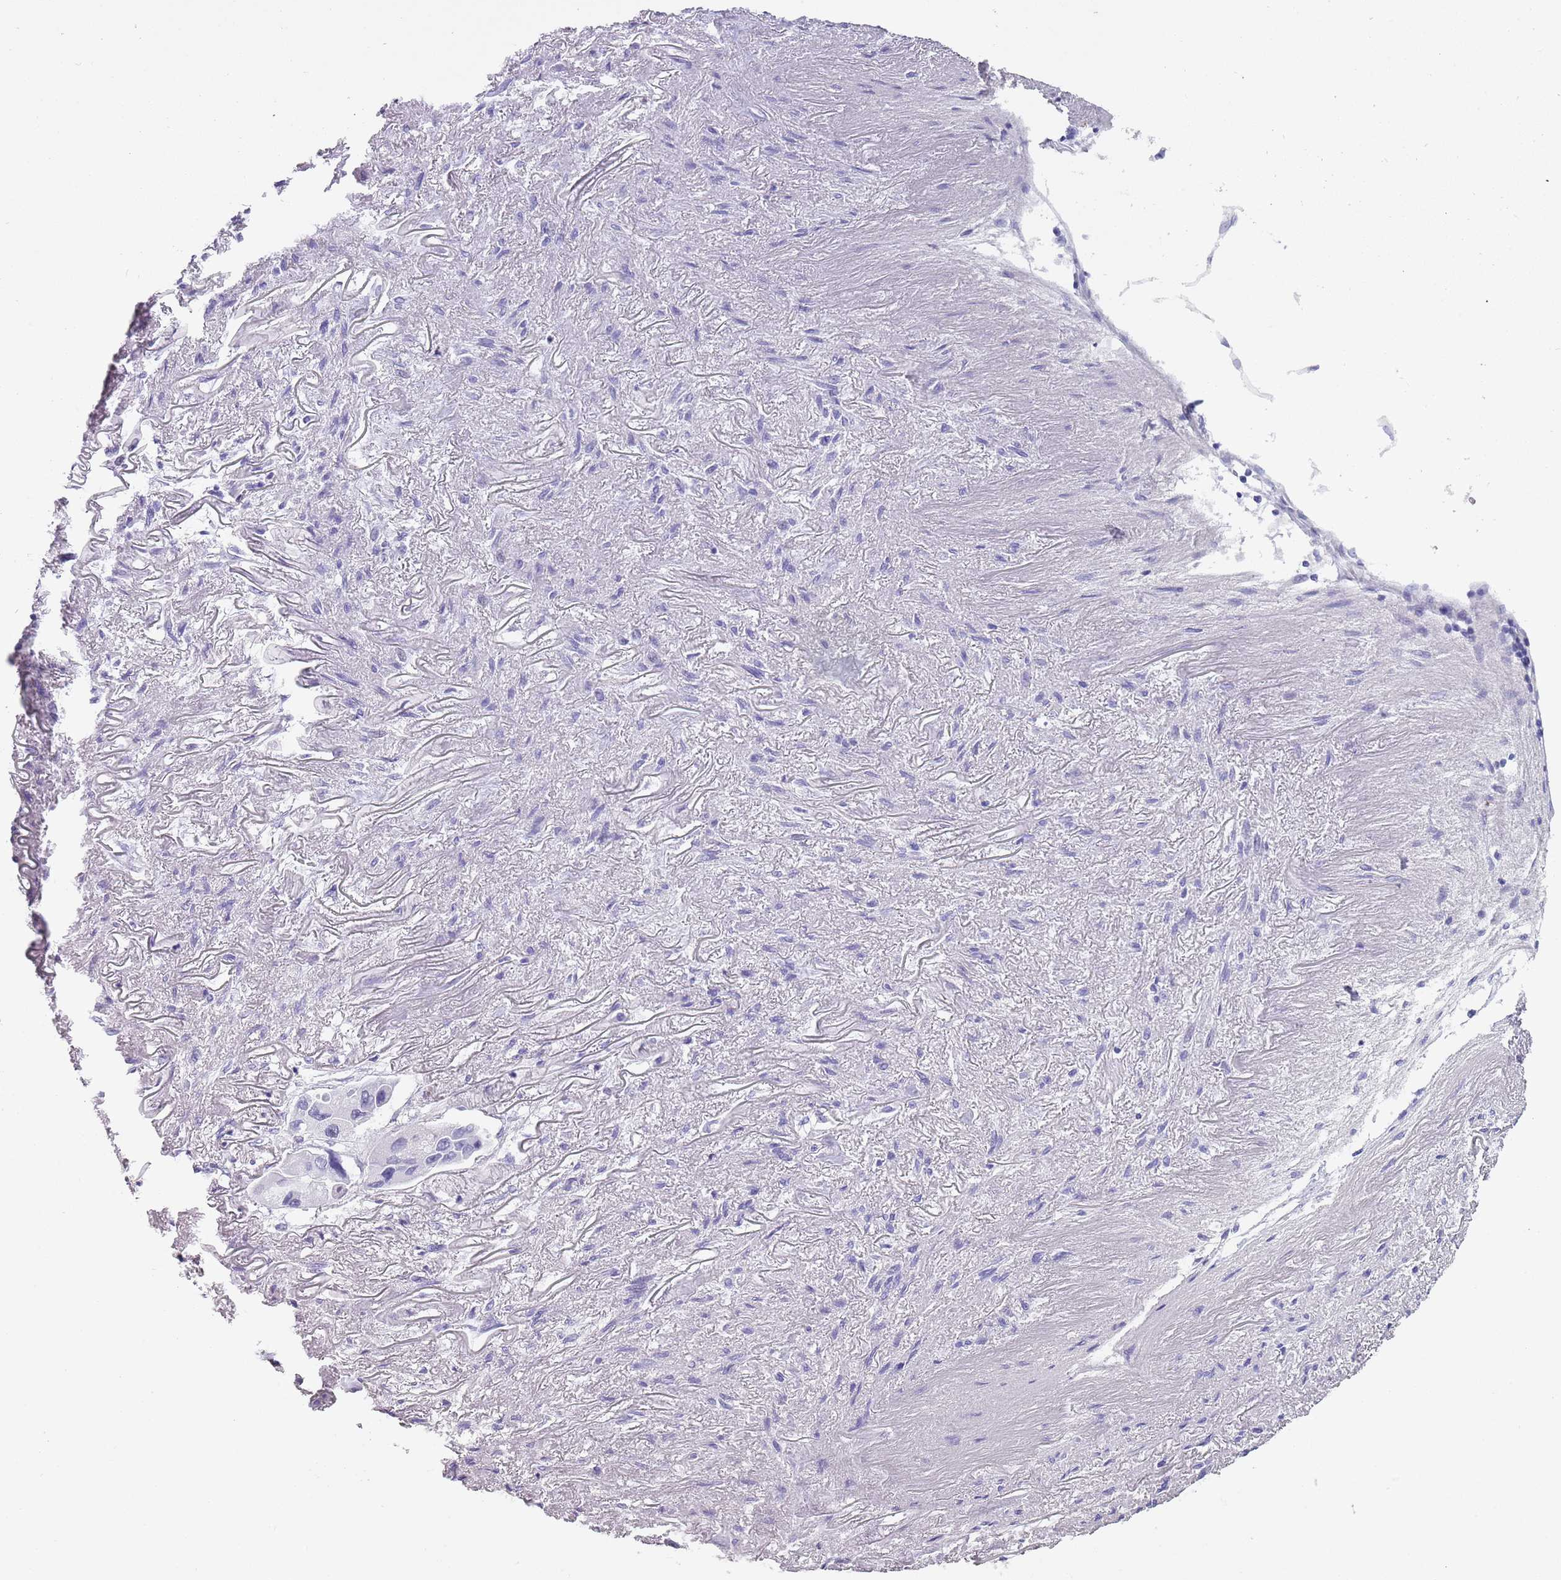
{"staining": {"intensity": "negative", "quantity": "none", "location": "none"}, "tissue": "lung cancer", "cell_type": "Tumor cells", "image_type": "cancer", "snomed": [{"axis": "morphology", "description": "Adenocarcinoma, NOS"}, {"axis": "topography", "description": "Lung"}], "caption": "Tumor cells show no significant protein positivity in lung adenocarcinoma.", "gene": "NBPF20", "patient": {"sex": "female", "age": 54}}